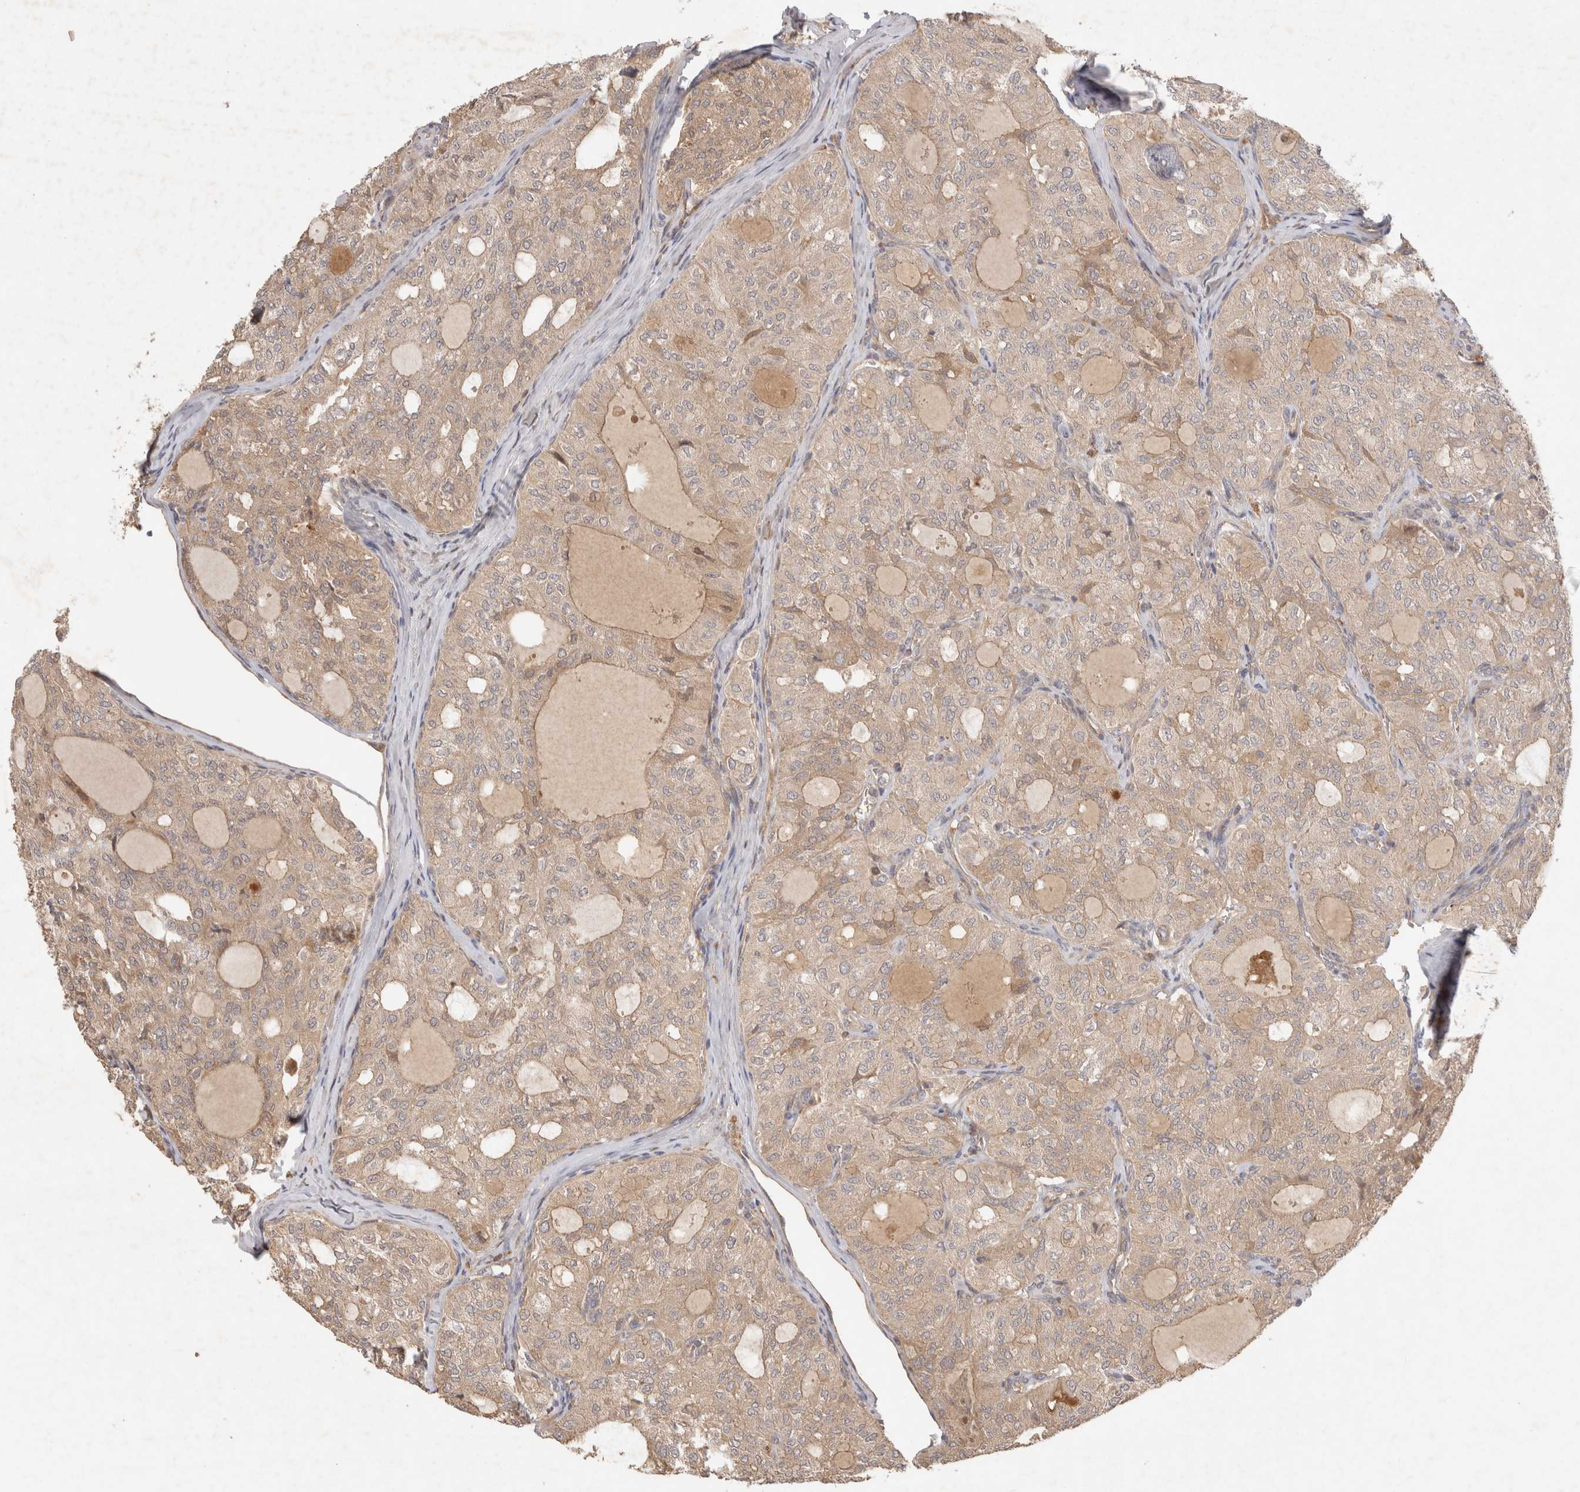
{"staining": {"intensity": "weak", "quantity": ">75%", "location": "cytoplasmic/membranous"}, "tissue": "thyroid cancer", "cell_type": "Tumor cells", "image_type": "cancer", "snomed": [{"axis": "morphology", "description": "Follicular adenoma carcinoma, NOS"}, {"axis": "topography", "description": "Thyroid gland"}], "caption": "Immunohistochemical staining of human thyroid cancer (follicular adenoma carcinoma) exhibits low levels of weak cytoplasmic/membranous protein expression in approximately >75% of tumor cells. Immunohistochemistry (ihc) stains the protein of interest in brown and the nuclei are stained blue.", "gene": "PPP1R42", "patient": {"sex": "male", "age": 75}}